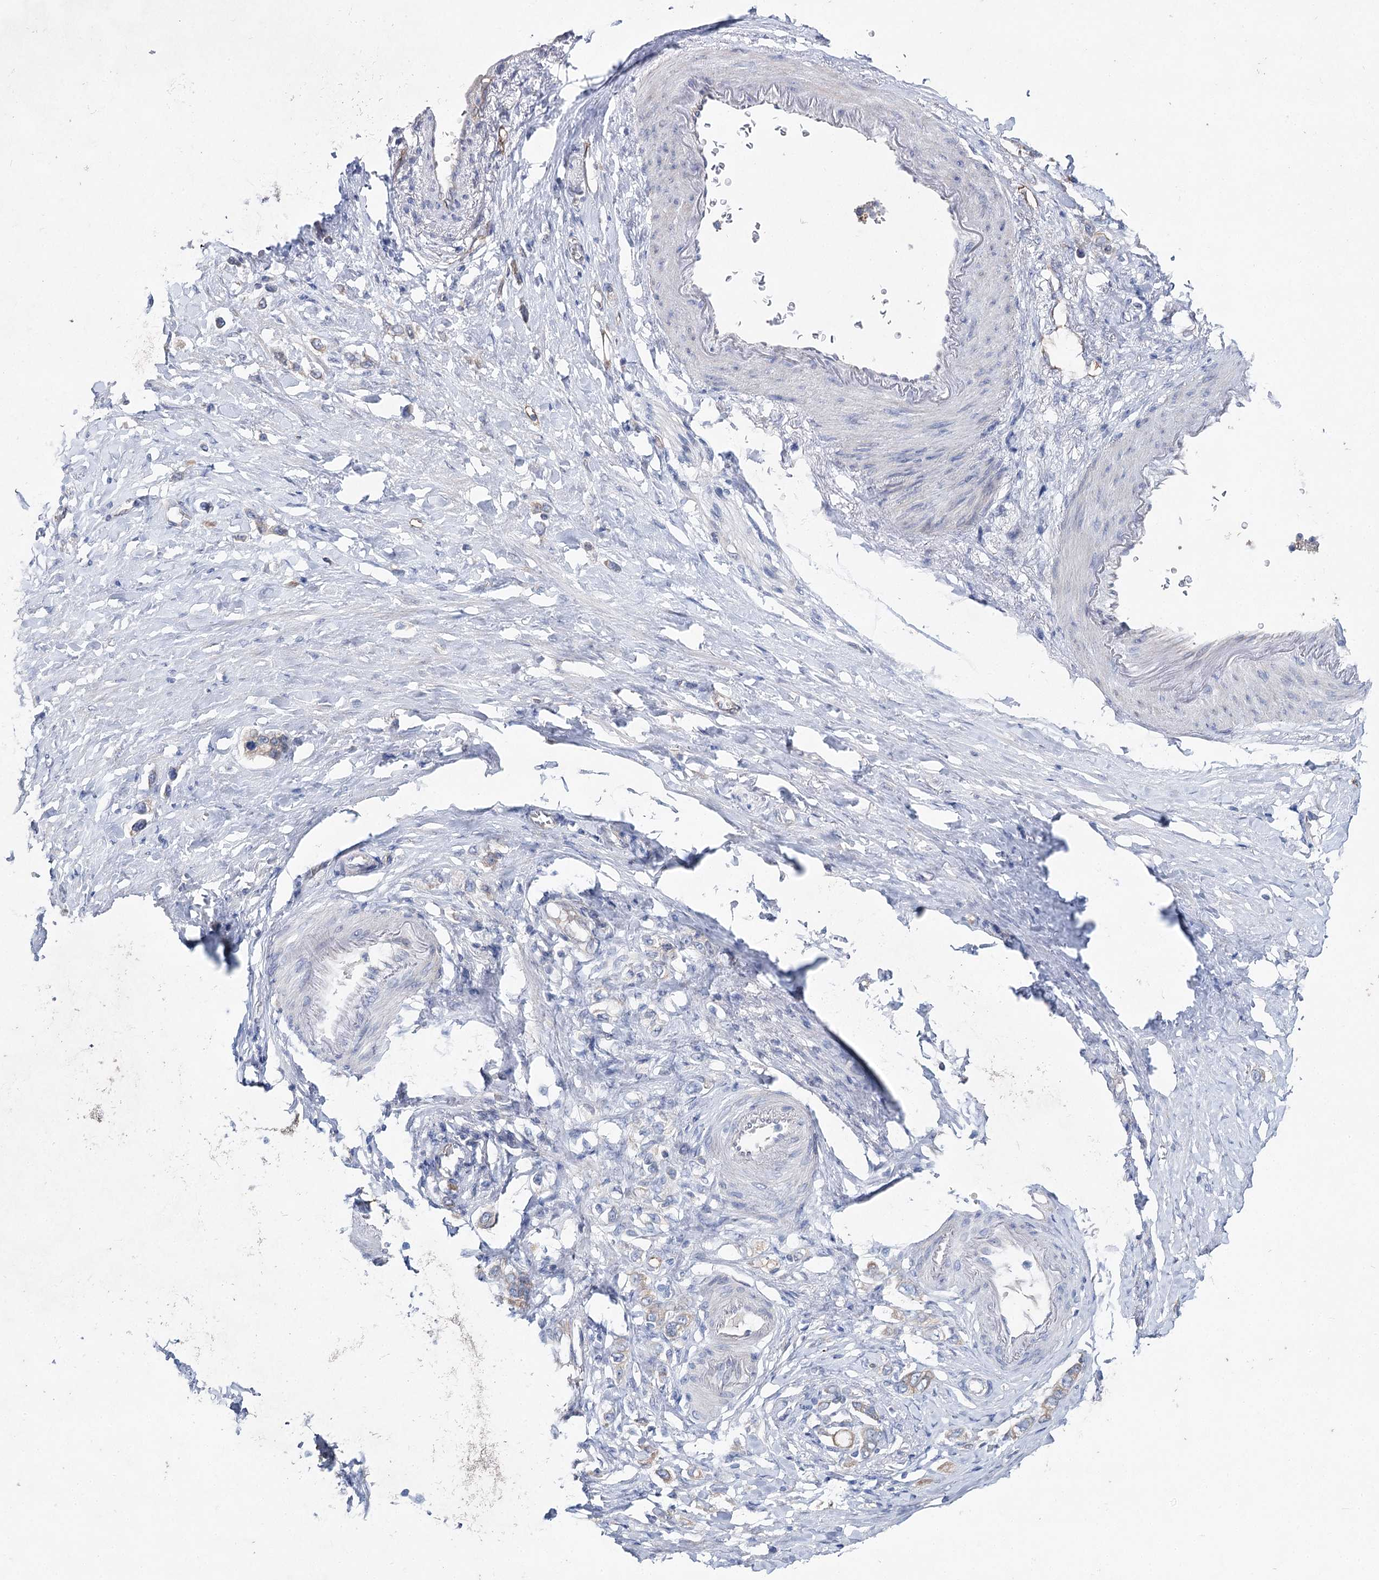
{"staining": {"intensity": "moderate", "quantity": "<25%", "location": "cytoplasmic/membranous"}, "tissue": "stomach cancer", "cell_type": "Tumor cells", "image_type": "cancer", "snomed": [{"axis": "morphology", "description": "Adenocarcinoma, NOS"}, {"axis": "topography", "description": "Stomach"}], "caption": "Immunohistochemistry (IHC) of adenocarcinoma (stomach) shows low levels of moderate cytoplasmic/membranous expression in about <25% of tumor cells.", "gene": "LRRC14B", "patient": {"sex": "female", "age": 65}}